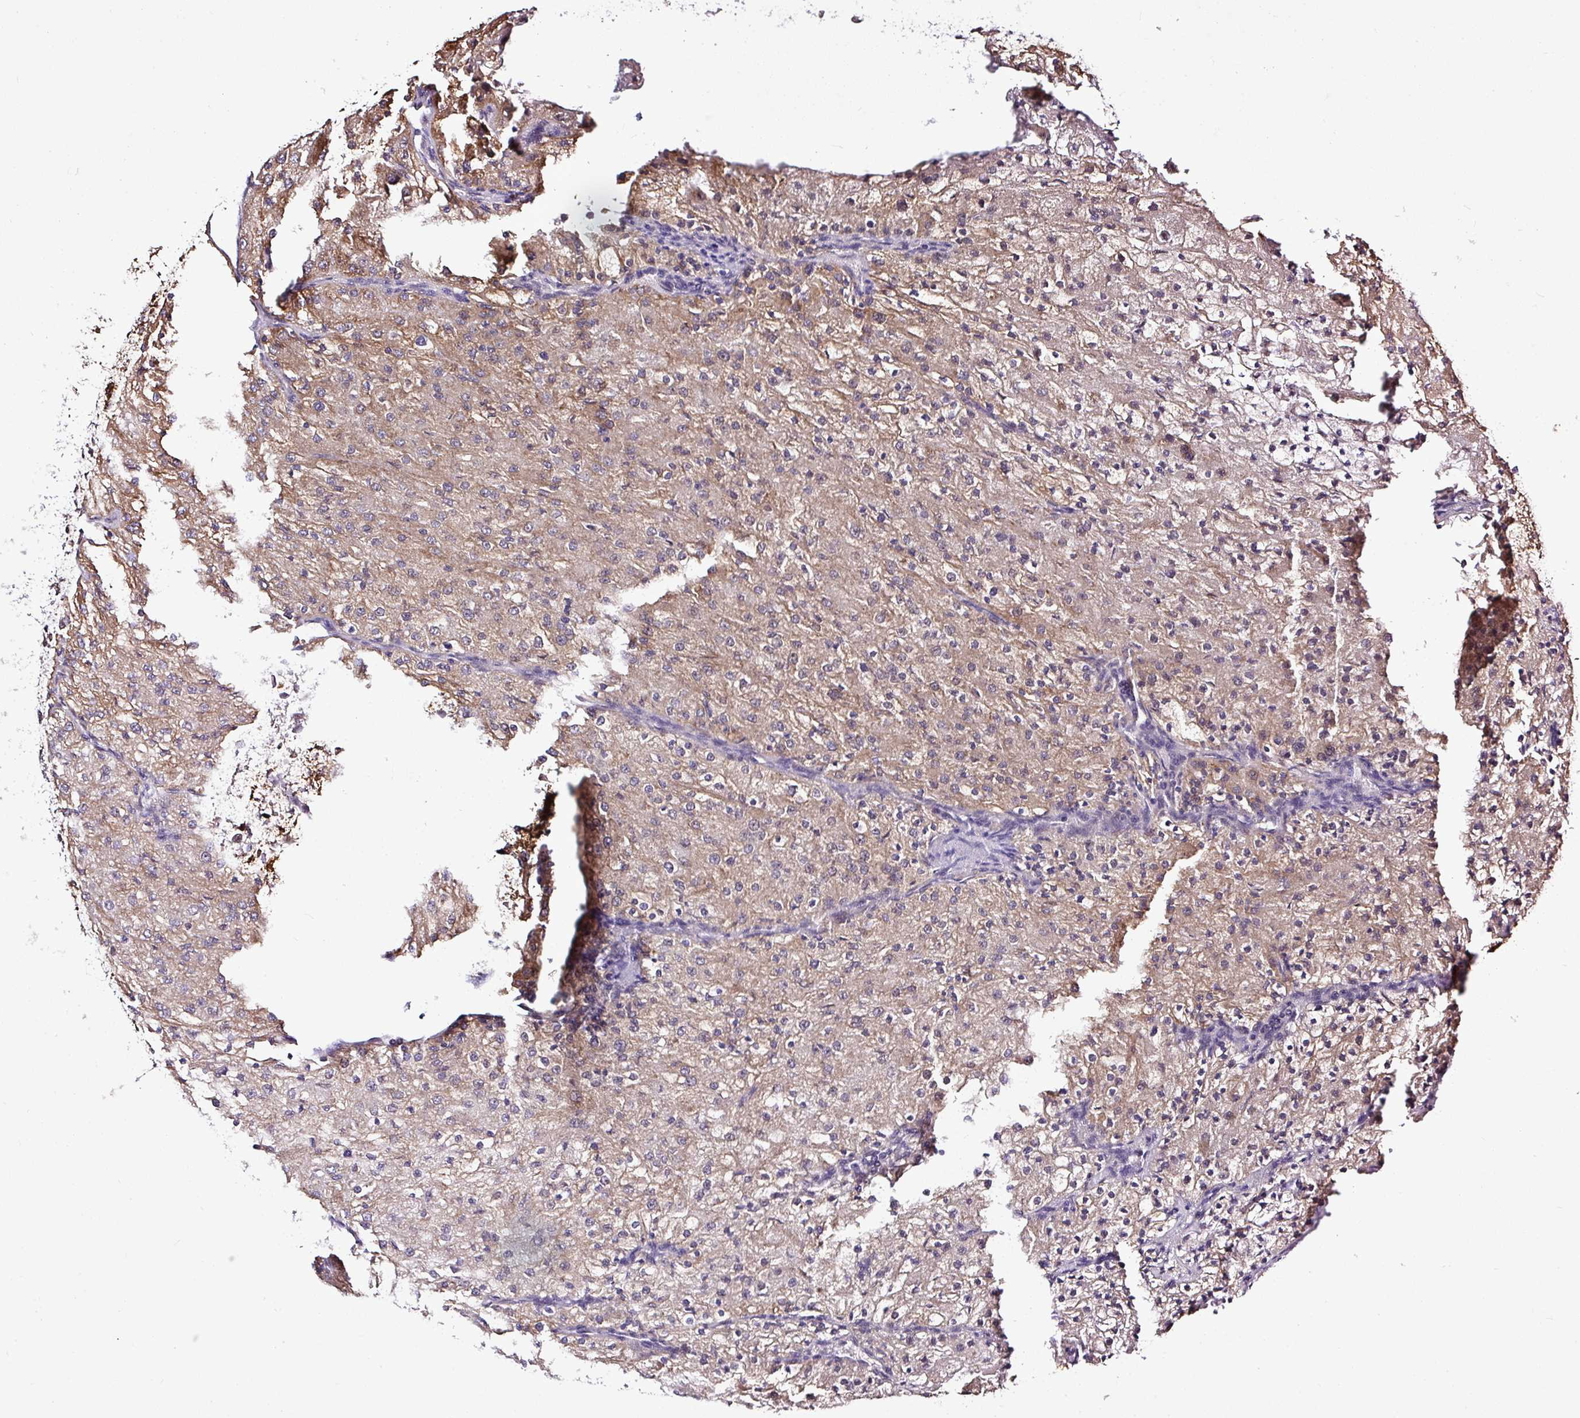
{"staining": {"intensity": "weak", "quantity": ">75%", "location": "cytoplasmic/membranous"}, "tissue": "renal cancer", "cell_type": "Tumor cells", "image_type": "cancer", "snomed": [{"axis": "morphology", "description": "Adenocarcinoma, NOS"}, {"axis": "topography", "description": "Kidney"}], "caption": "Renal cancer tissue demonstrates weak cytoplasmic/membranous expression in approximately >75% of tumor cells, visualized by immunohistochemistry. Immunohistochemistry (ihc) stains the protein of interest in brown and the nuclei are stained blue.", "gene": "FAM153A", "patient": {"sex": "female", "age": 74}}